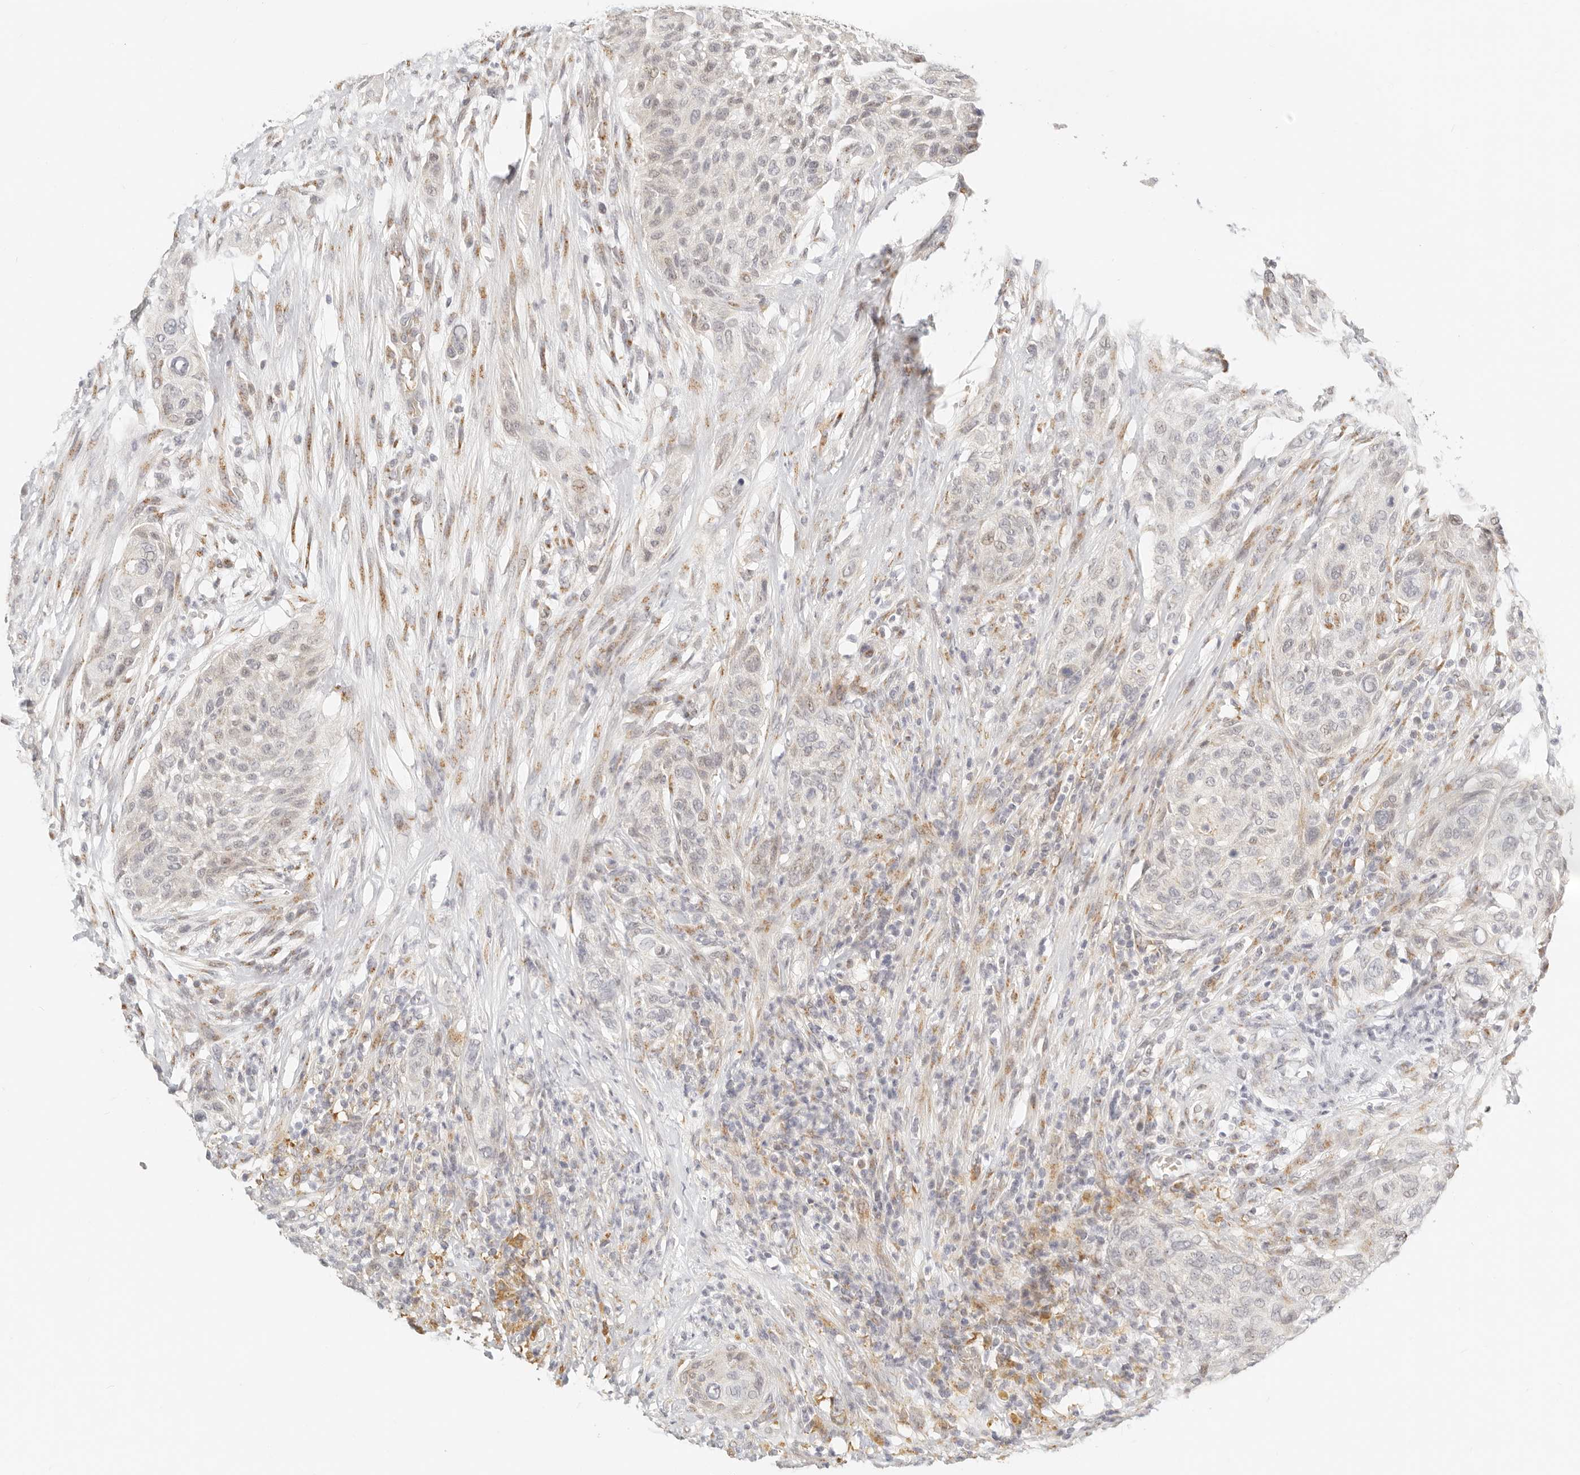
{"staining": {"intensity": "negative", "quantity": "none", "location": "none"}, "tissue": "urothelial cancer", "cell_type": "Tumor cells", "image_type": "cancer", "snomed": [{"axis": "morphology", "description": "Urothelial carcinoma, High grade"}, {"axis": "topography", "description": "Urinary bladder"}], "caption": "The immunohistochemistry (IHC) micrograph has no significant expression in tumor cells of urothelial cancer tissue.", "gene": "FAM20B", "patient": {"sex": "male", "age": 35}}